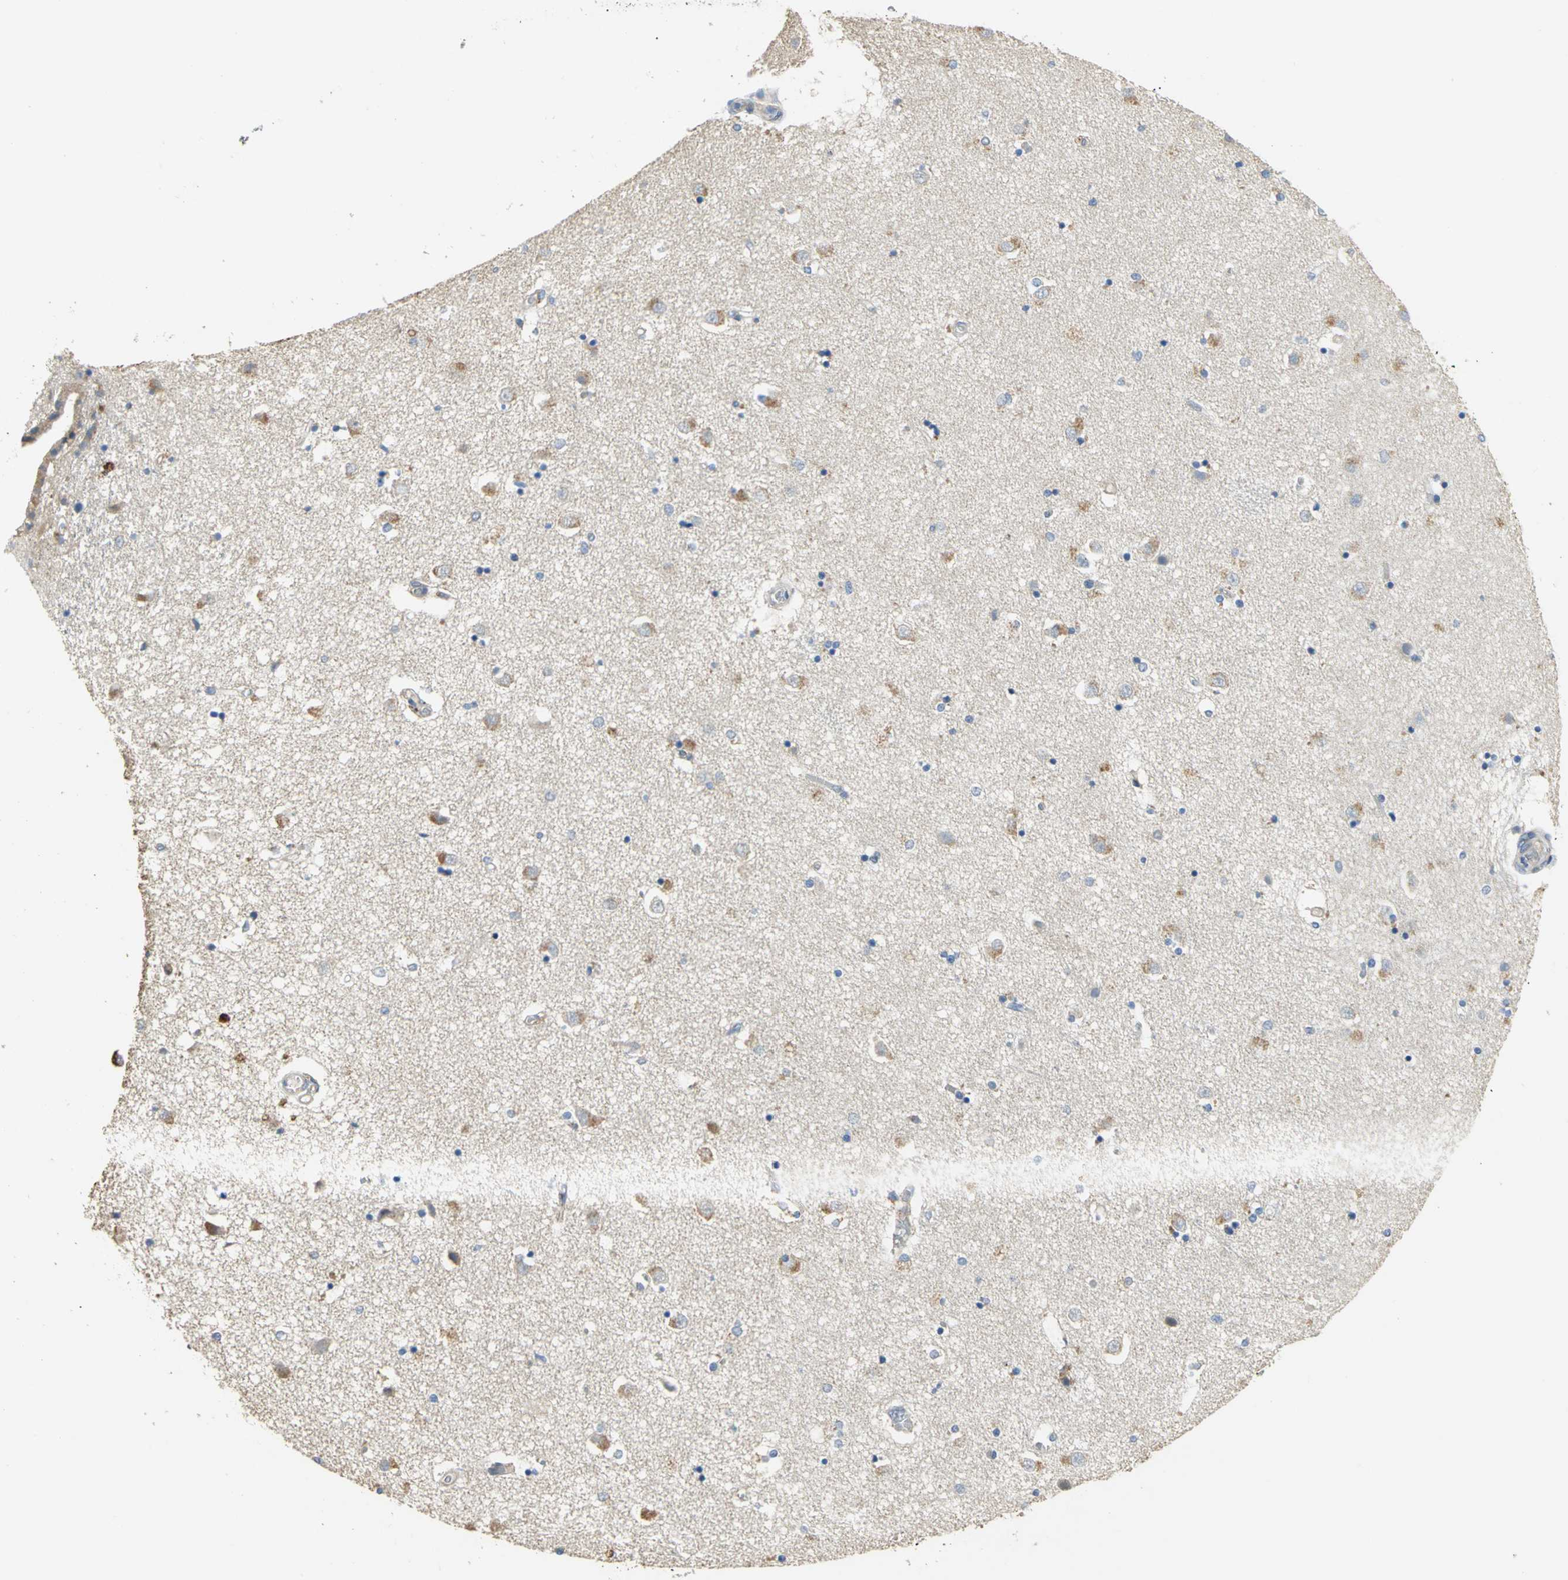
{"staining": {"intensity": "negative", "quantity": "none", "location": "none"}, "tissue": "caudate", "cell_type": "Glial cells", "image_type": "normal", "snomed": [{"axis": "morphology", "description": "Normal tissue, NOS"}, {"axis": "topography", "description": "Lateral ventricle wall"}], "caption": "IHC of normal caudate displays no positivity in glial cells.", "gene": "IL17RB", "patient": {"sex": "female", "age": 54}}